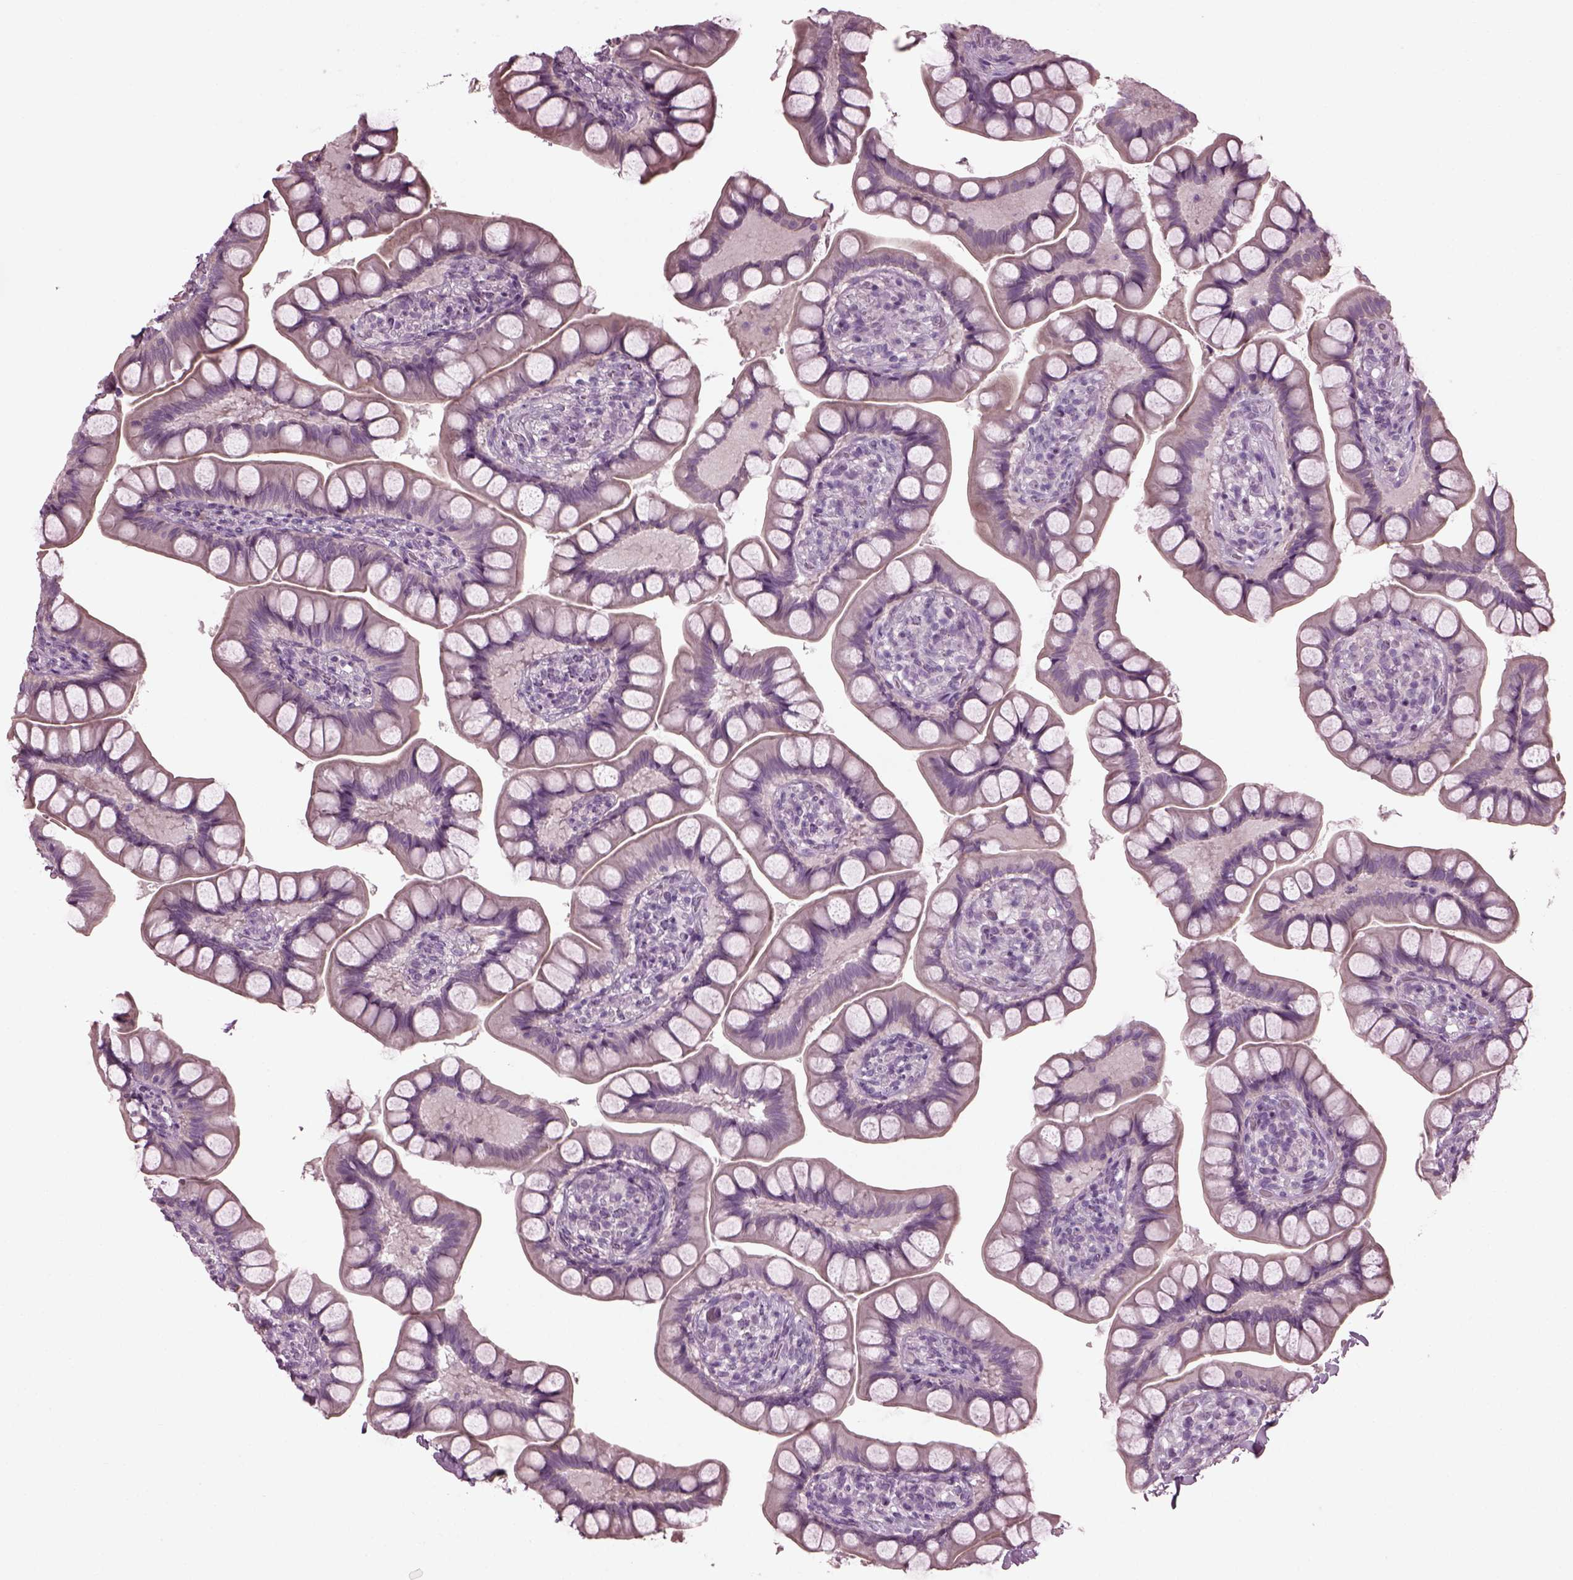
{"staining": {"intensity": "weak", "quantity": "<25%", "location": "cytoplasmic/membranous"}, "tissue": "small intestine", "cell_type": "Glandular cells", "image_type": "normal", "snomed": [{"axis": "morphology", "description": "Normal tissue, NOS"}, {"axis": "topography", "description": "Small intestine"}], "caption": "This is an immunohistochemistry (IHC) micrograph of unremarkable human small intestine. There is no expression in glandular cells.", "gene": "CABP5", "patient": {"sex": "male", "age": 70}}